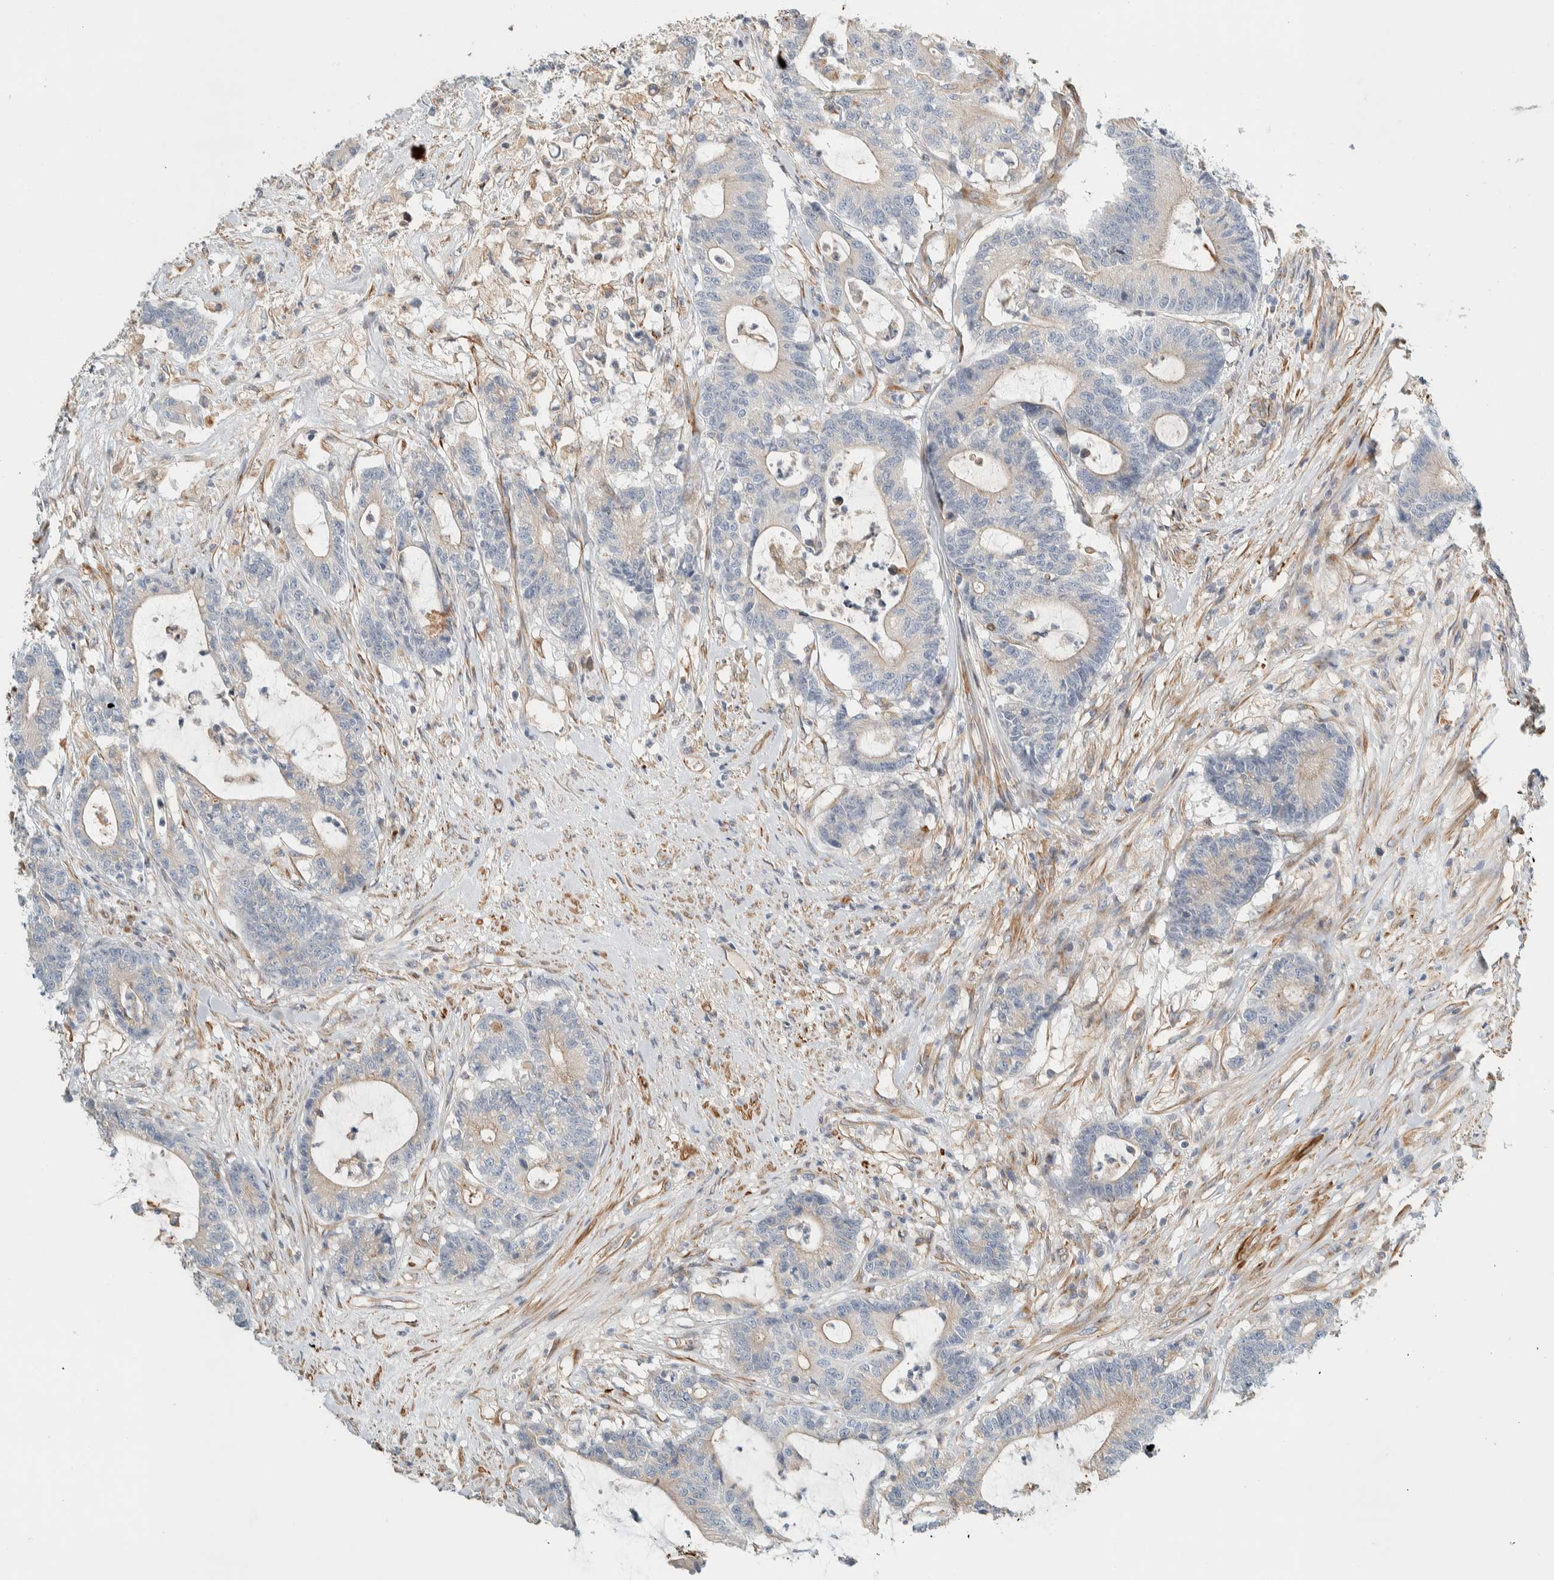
{"staining": {"intensity": "weak", "quantity": "<25%", "location": "cytoplasmic/membranous"}, "tissue": "colorectal cancer", "cell_type": "Tumor cells", "image_type": "cancer", "snomed": [{"axis": "morphology", "description": "Adenocarcinoma, NOS"}, {"axis": "topography", "description": "Colon"}], "caption": "IHC photomicrograph of neoplastic tissue: human colorectal cancer stained with DAB (3,3'-diaminobenzidine) demonstrates no significant protein staining in tumor cells.", "gene": "CDR2", "patient": {"sex": "female", "age": 84}}